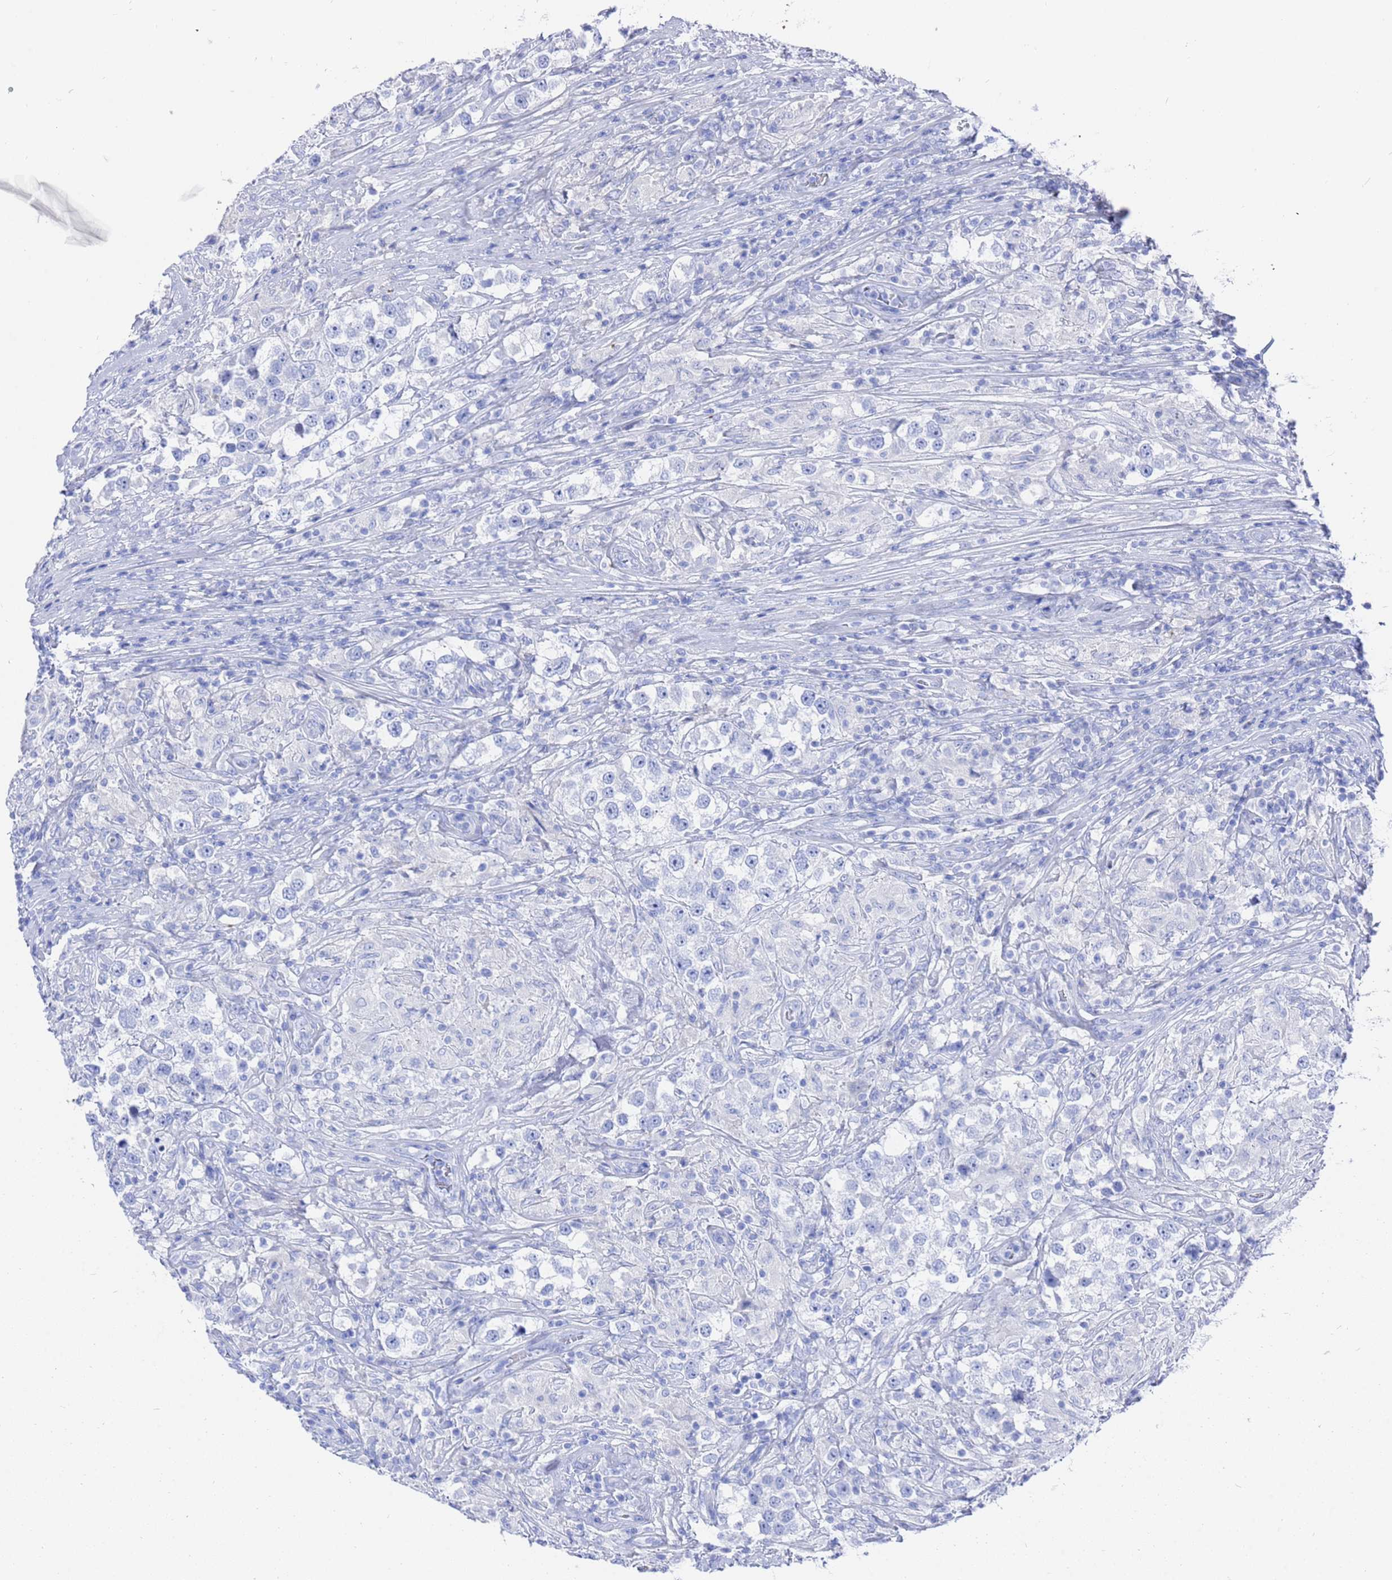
{"staining": {"intensity": "negative", "quantity": "none", "location": "none"}, "tissue": "testis cancer", "cell_type": "Tumor cells", "image_type": "cancer", "snomed": [{"axis": "morphology", "description": "Seminoma, NOS"}, {"axis": "topography", "description": "Testis"}], "caption": "The micrograph demonstrates no significant expression in tumor cells of seminoma (testis). Brightfield microscopy of IHC stained with DAB (brown) and hematoxylin (blue), captured at high magnification.", "gene": "GGT1", "patient": {"sex": "male", "age": 46}}